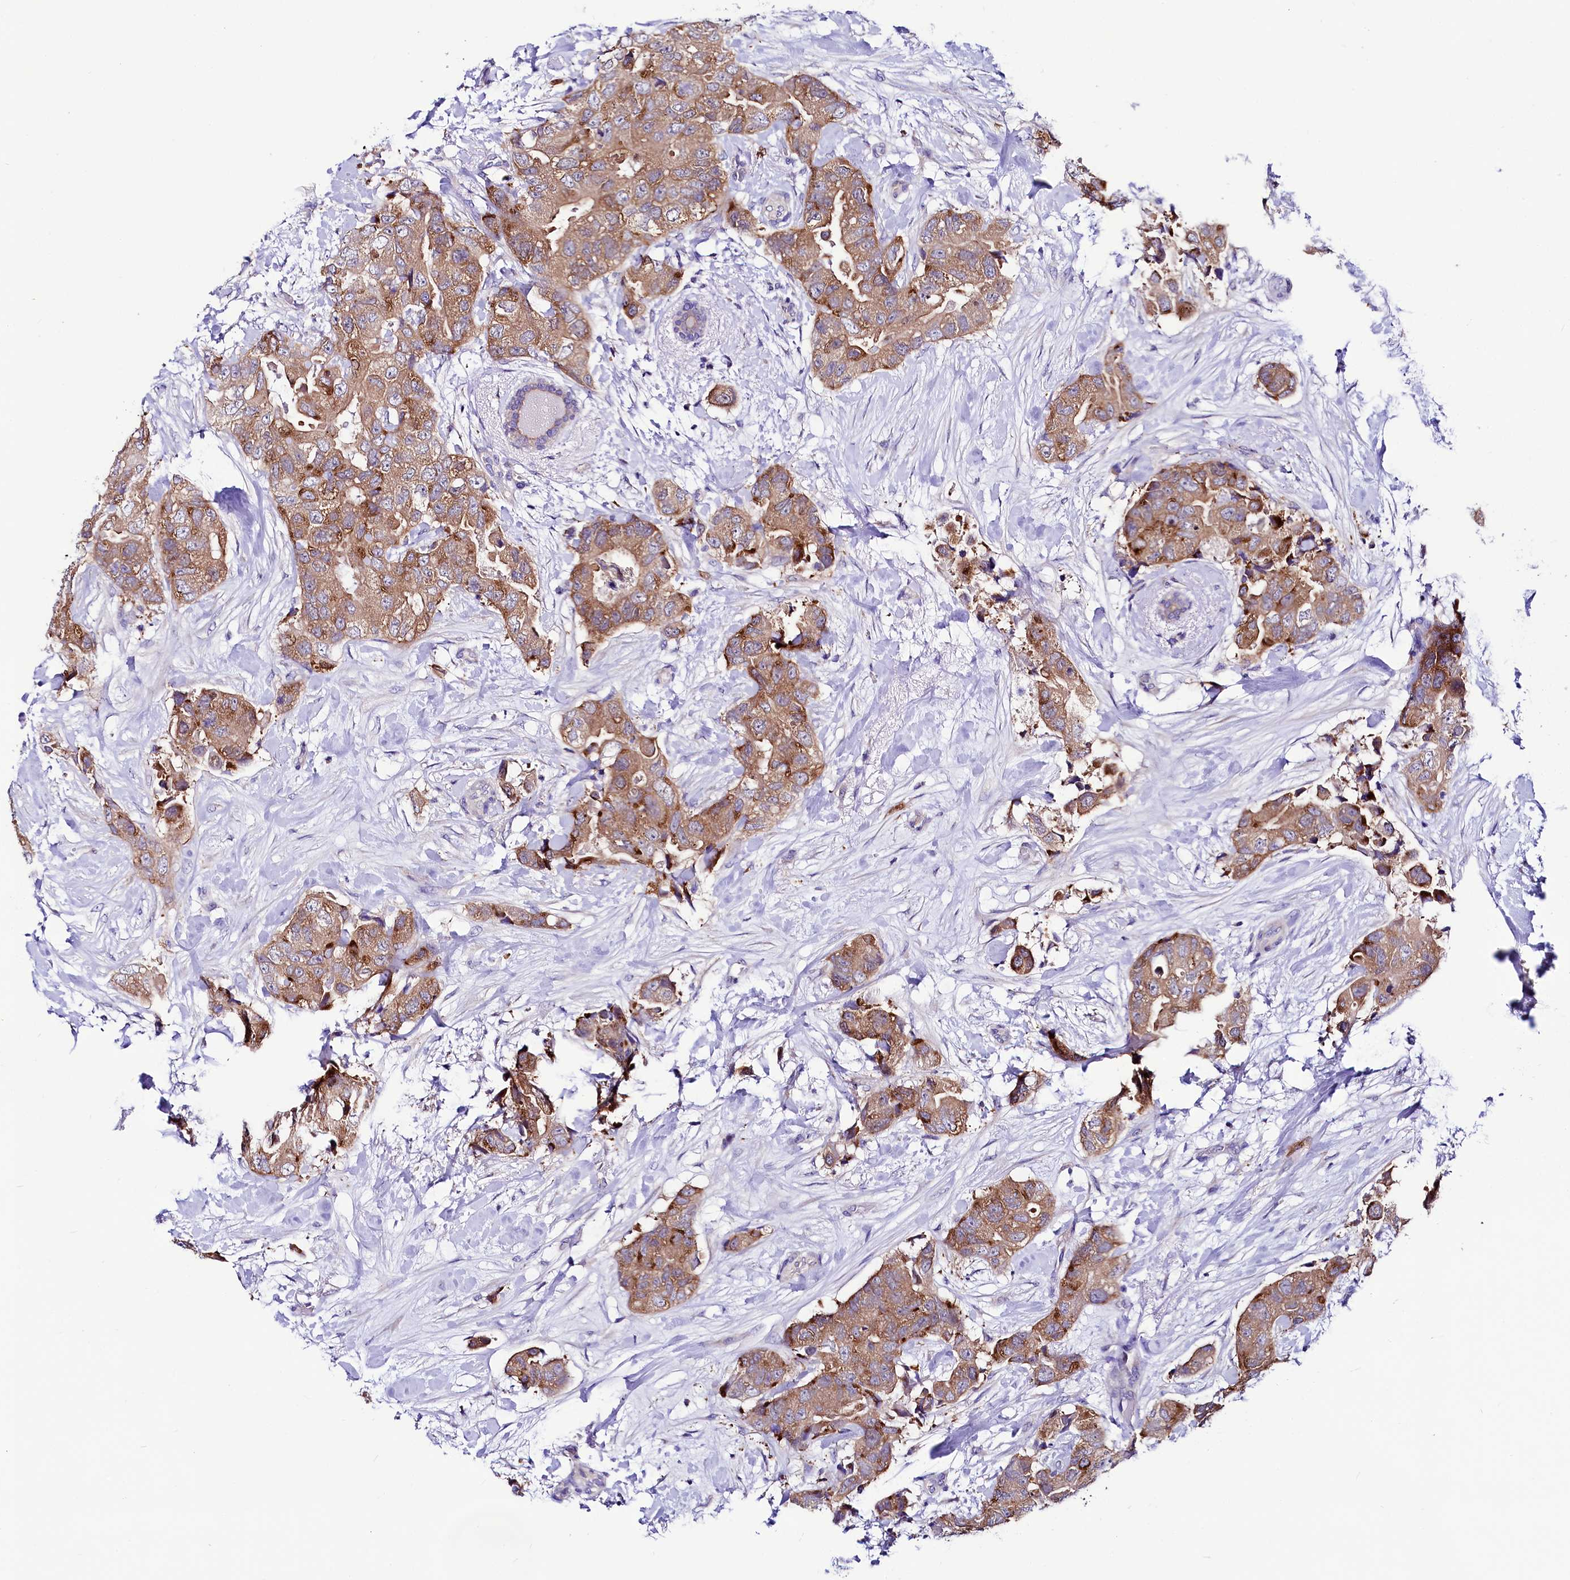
{"staining": {"intensity": "moderate", "quantity": ">75%", "location": "cytoplasmic/membranous"}, "tissue": "breast cancer", "cell_type": "Tumor cells", "image_type": "cancer", "snomed": [{"axis": "morphology", "description": "Duct carcinoma"}, {"axis": "topography", "description": "Breast"}], "caption": "A photomicrograph of human invasive ductal carcinoma (breast) stained for a protein shows moderate cytoplasmic/membranous brown staining in tumor cells.", "gene": "ABHD5", "patient": {"sex": "female", "age": 62}}